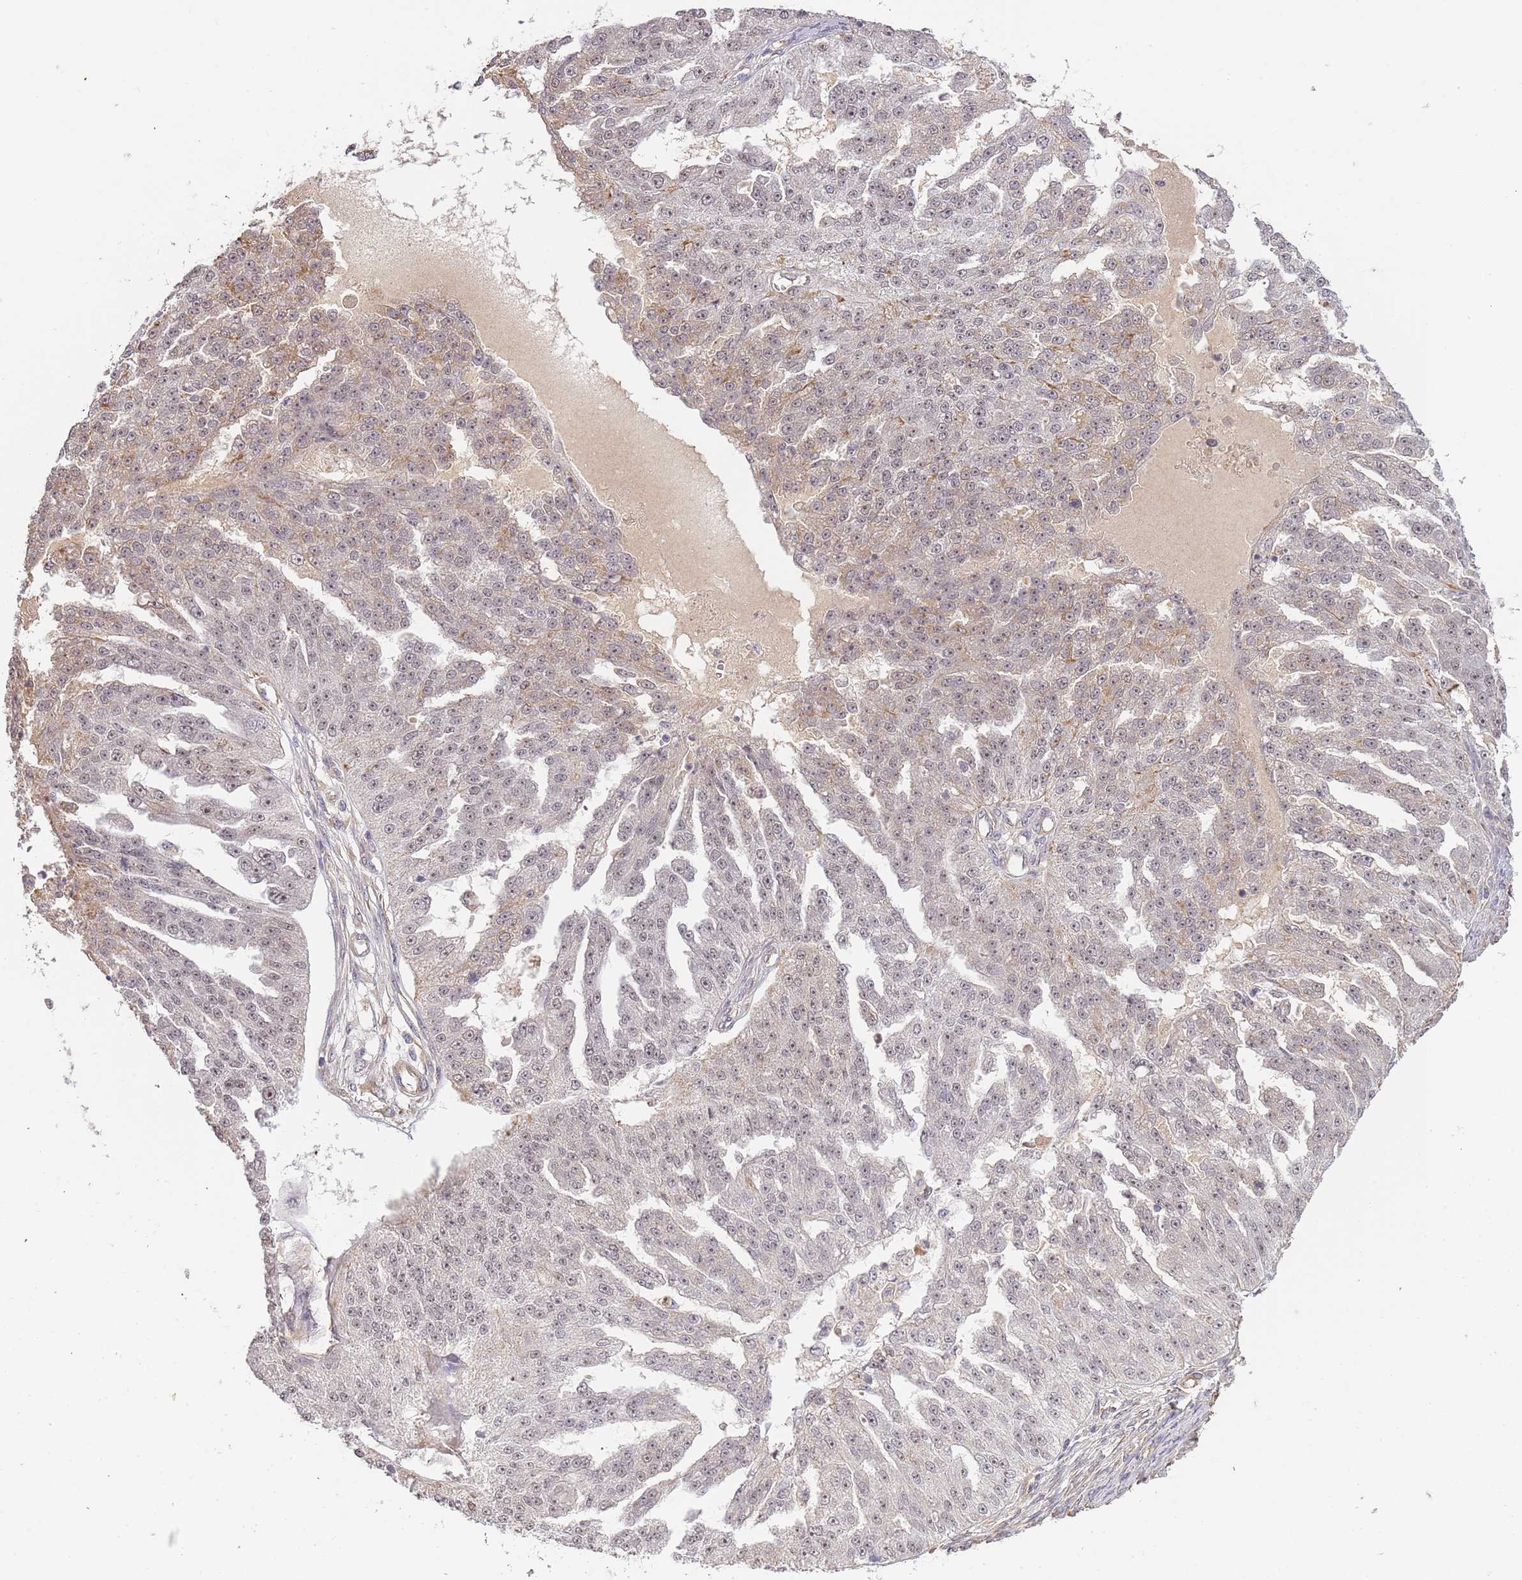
{"staining": {"intensity": "moderate", "quantity": "25%-75%", "location": "nuclear"}, "tissue": "ovarian cancer", "cell_type": "Tumor cells", "image_type": "cancer", "snomed": [{"axis": "morphology", "description": "Cystadenocarcinoma, serous, NOS"}, {"axis": "topography", "description": "Ovary"}], "caption": "Ovarian serous cystadenocarcinoma stained with a protein marker demonstrates moderate staining in tumor cells.", "gene": "SURF2", "patient": {"sex": "female", "age": 58}}